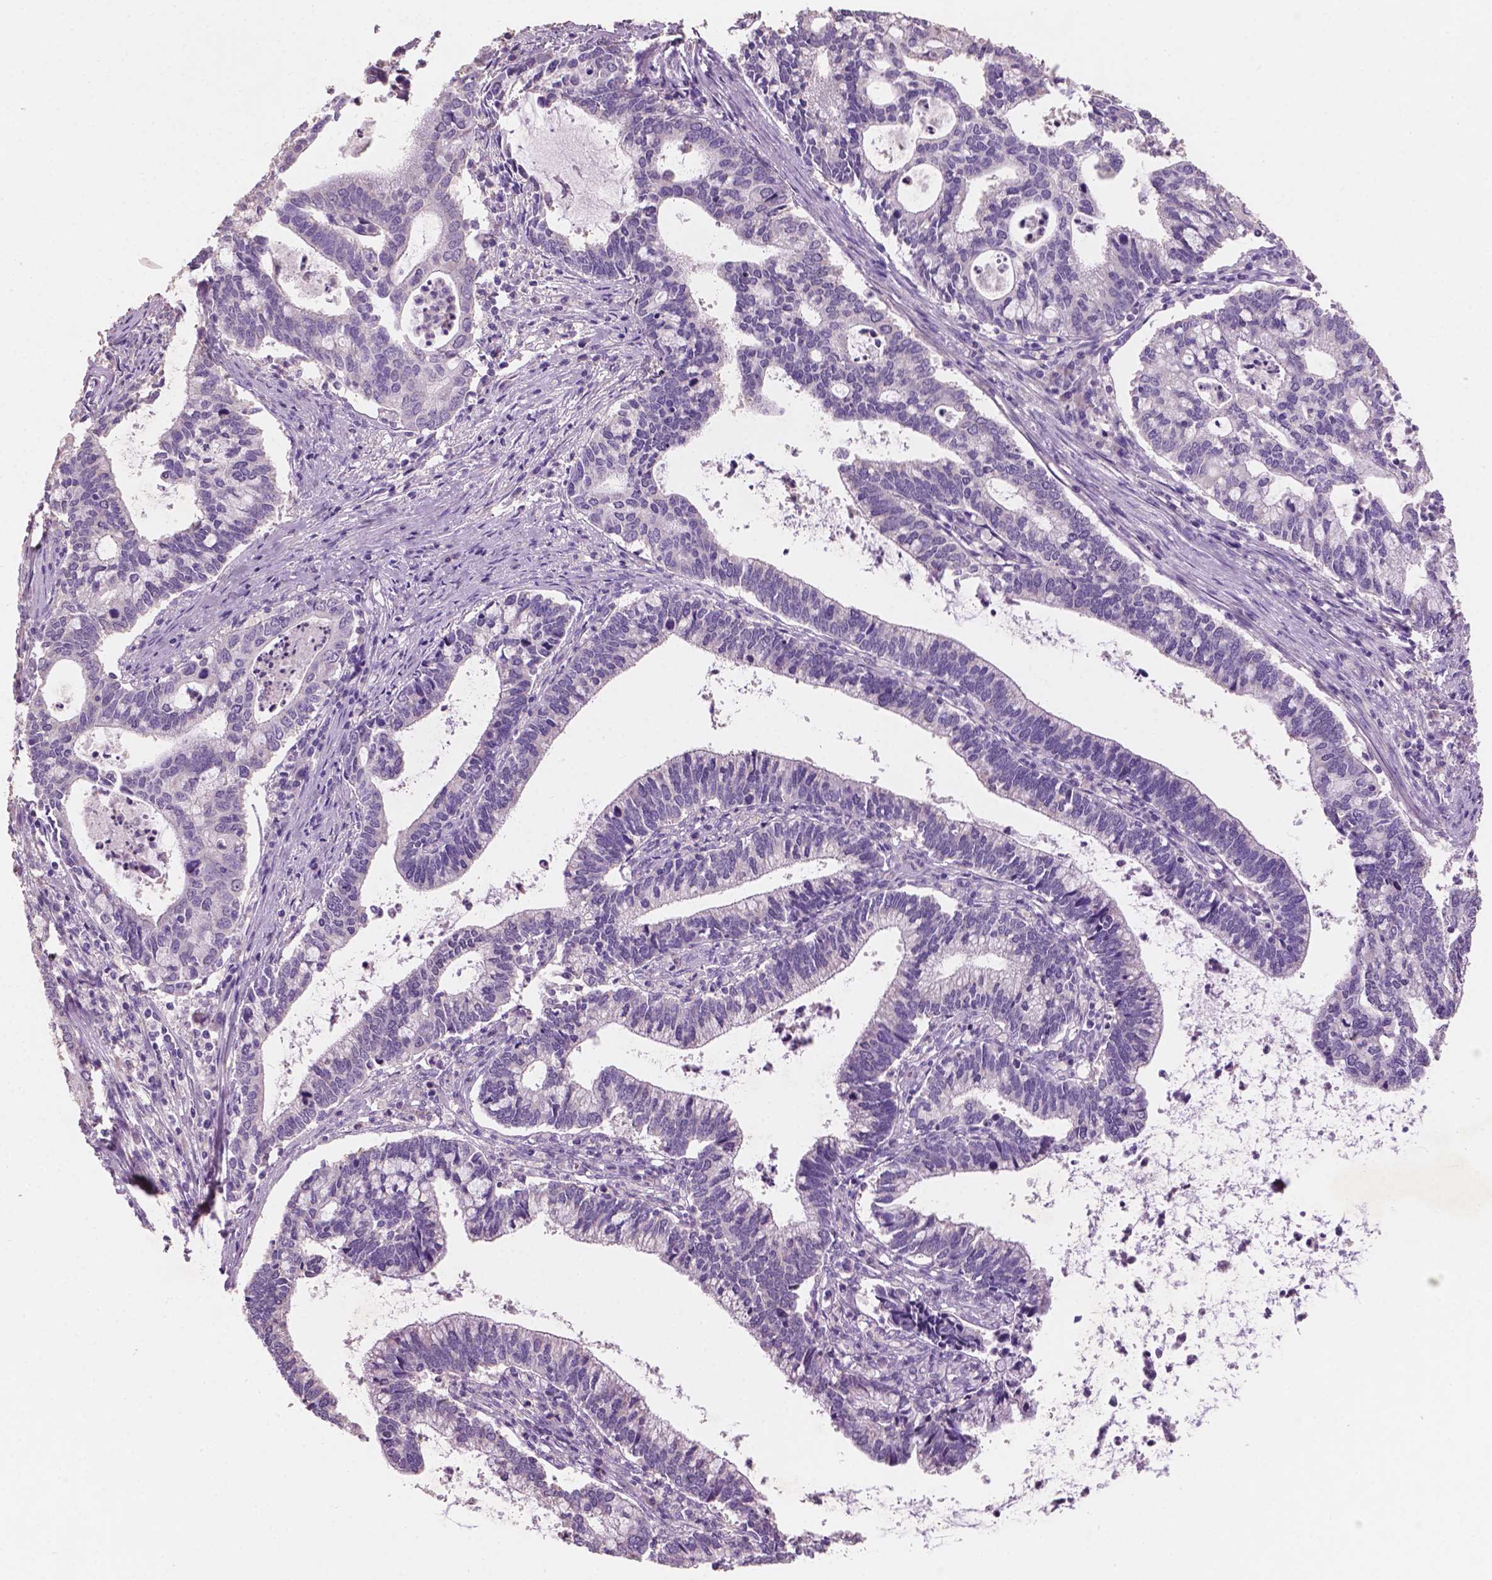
{"staining": {"intensity": "negative", "quantity": "none", "location": "none"}, "tissue": "cervical cancer", "cell_type": "Tumor cells", "image_type": "cancer", "snomed": [{"axis": "morphology", "description": "Adenocarcinoma, NOS"}, {"axis": "topography", "description": "Cervix"}], "caption": "The immunohistochemistry image has no significant staining in tumor cells of adenocarcinoma (cervical) tissue.", "gene": "SBSN", "patient": {"sex": "female", "age": 42}}